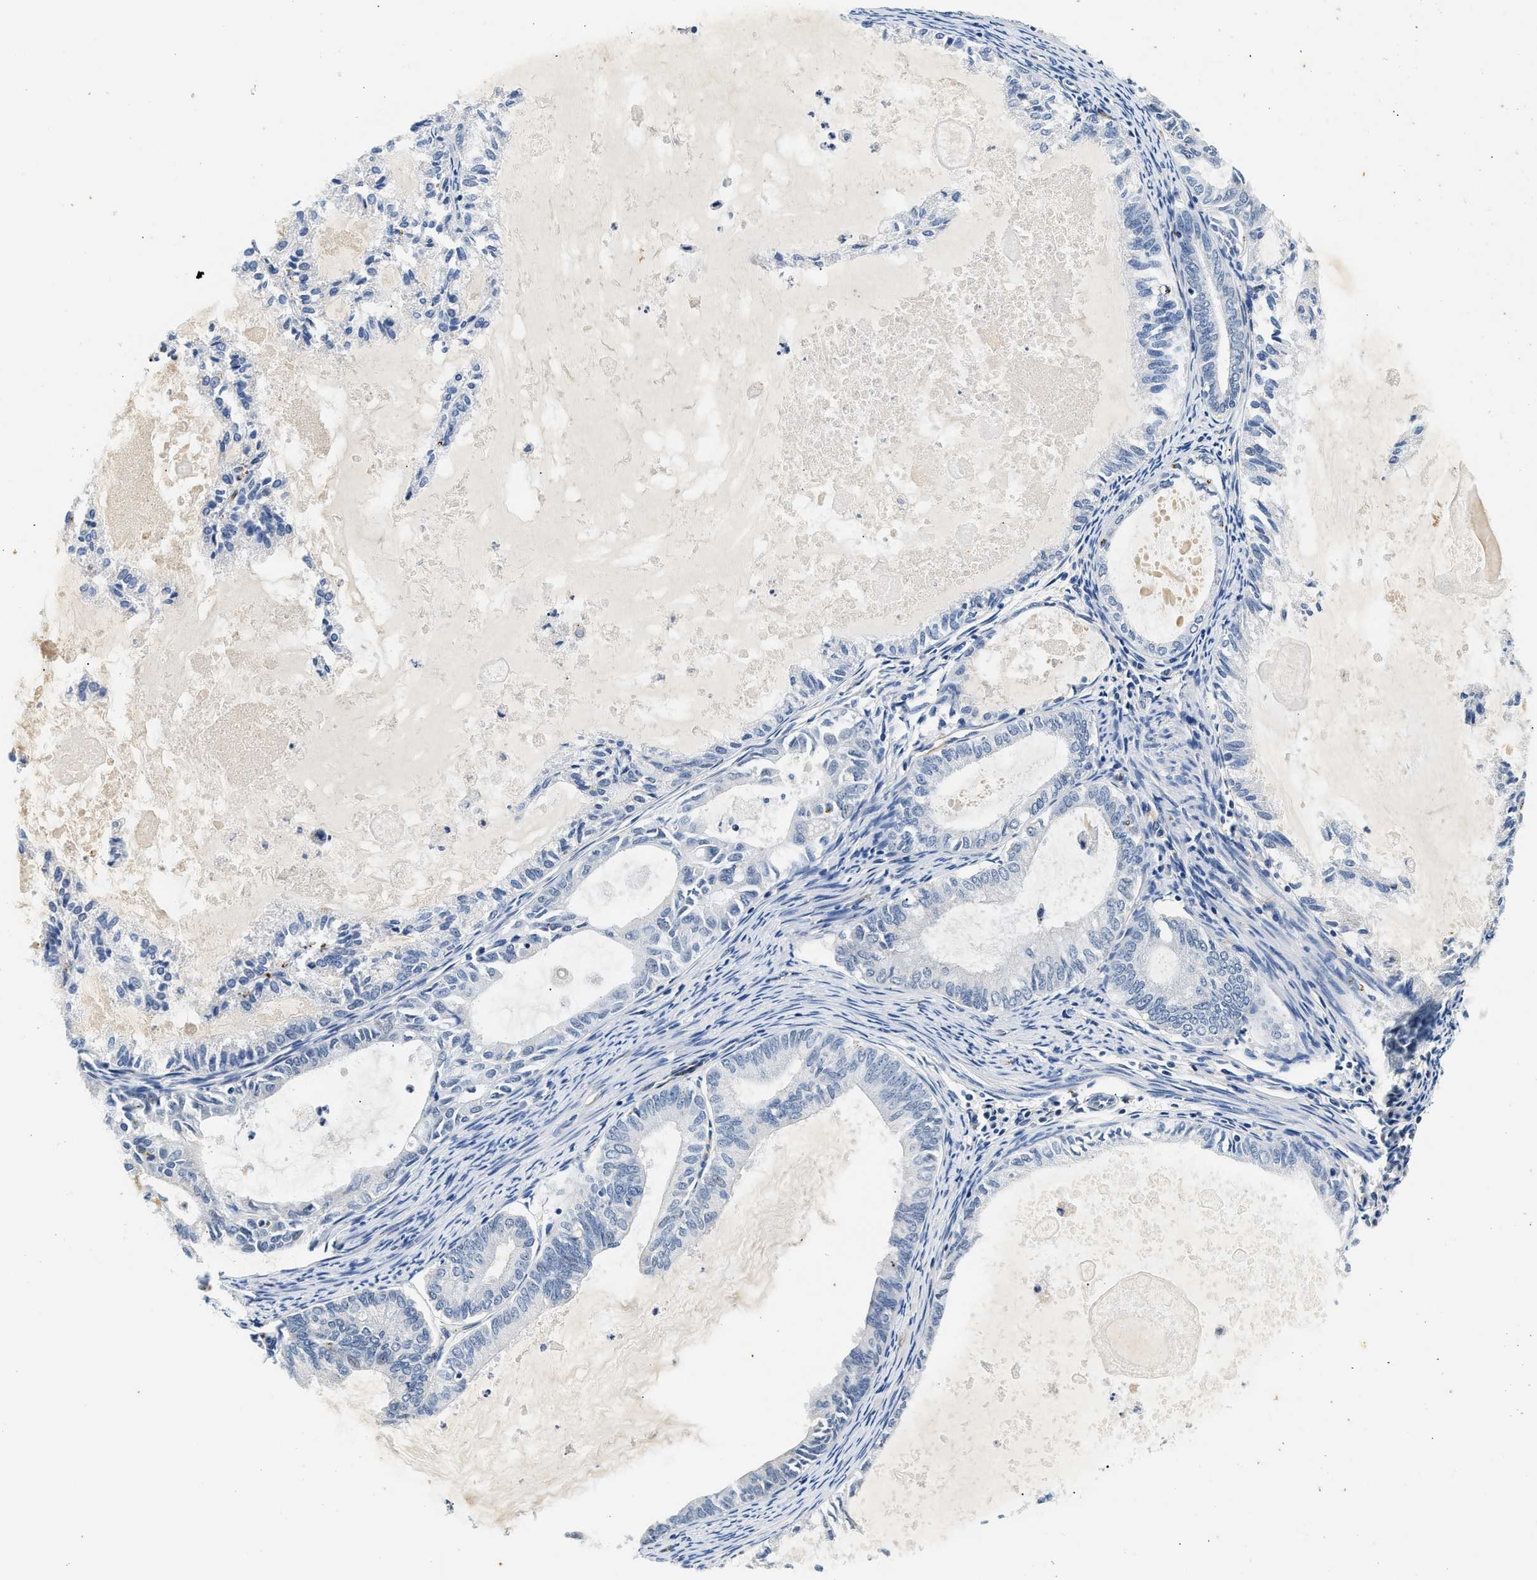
{"staining": {"intensity": "negative", "quantity": "none", "location": "none"}, "tissue": "endometrial cancer", "cell_type": "Tumor cells", "image_type": "cancer", "snomed": [{"axis": "morphology", "description": "Adenocarcinoma, NOS"}, {"axis": "topography", "description": "Endometrium"}], "caption": "The micrograph shows no significant staining in tumor cells of adenocarcinoma (endometrial).", "gene": "MED22", "patient": {"sex": "female", "age": 86}}